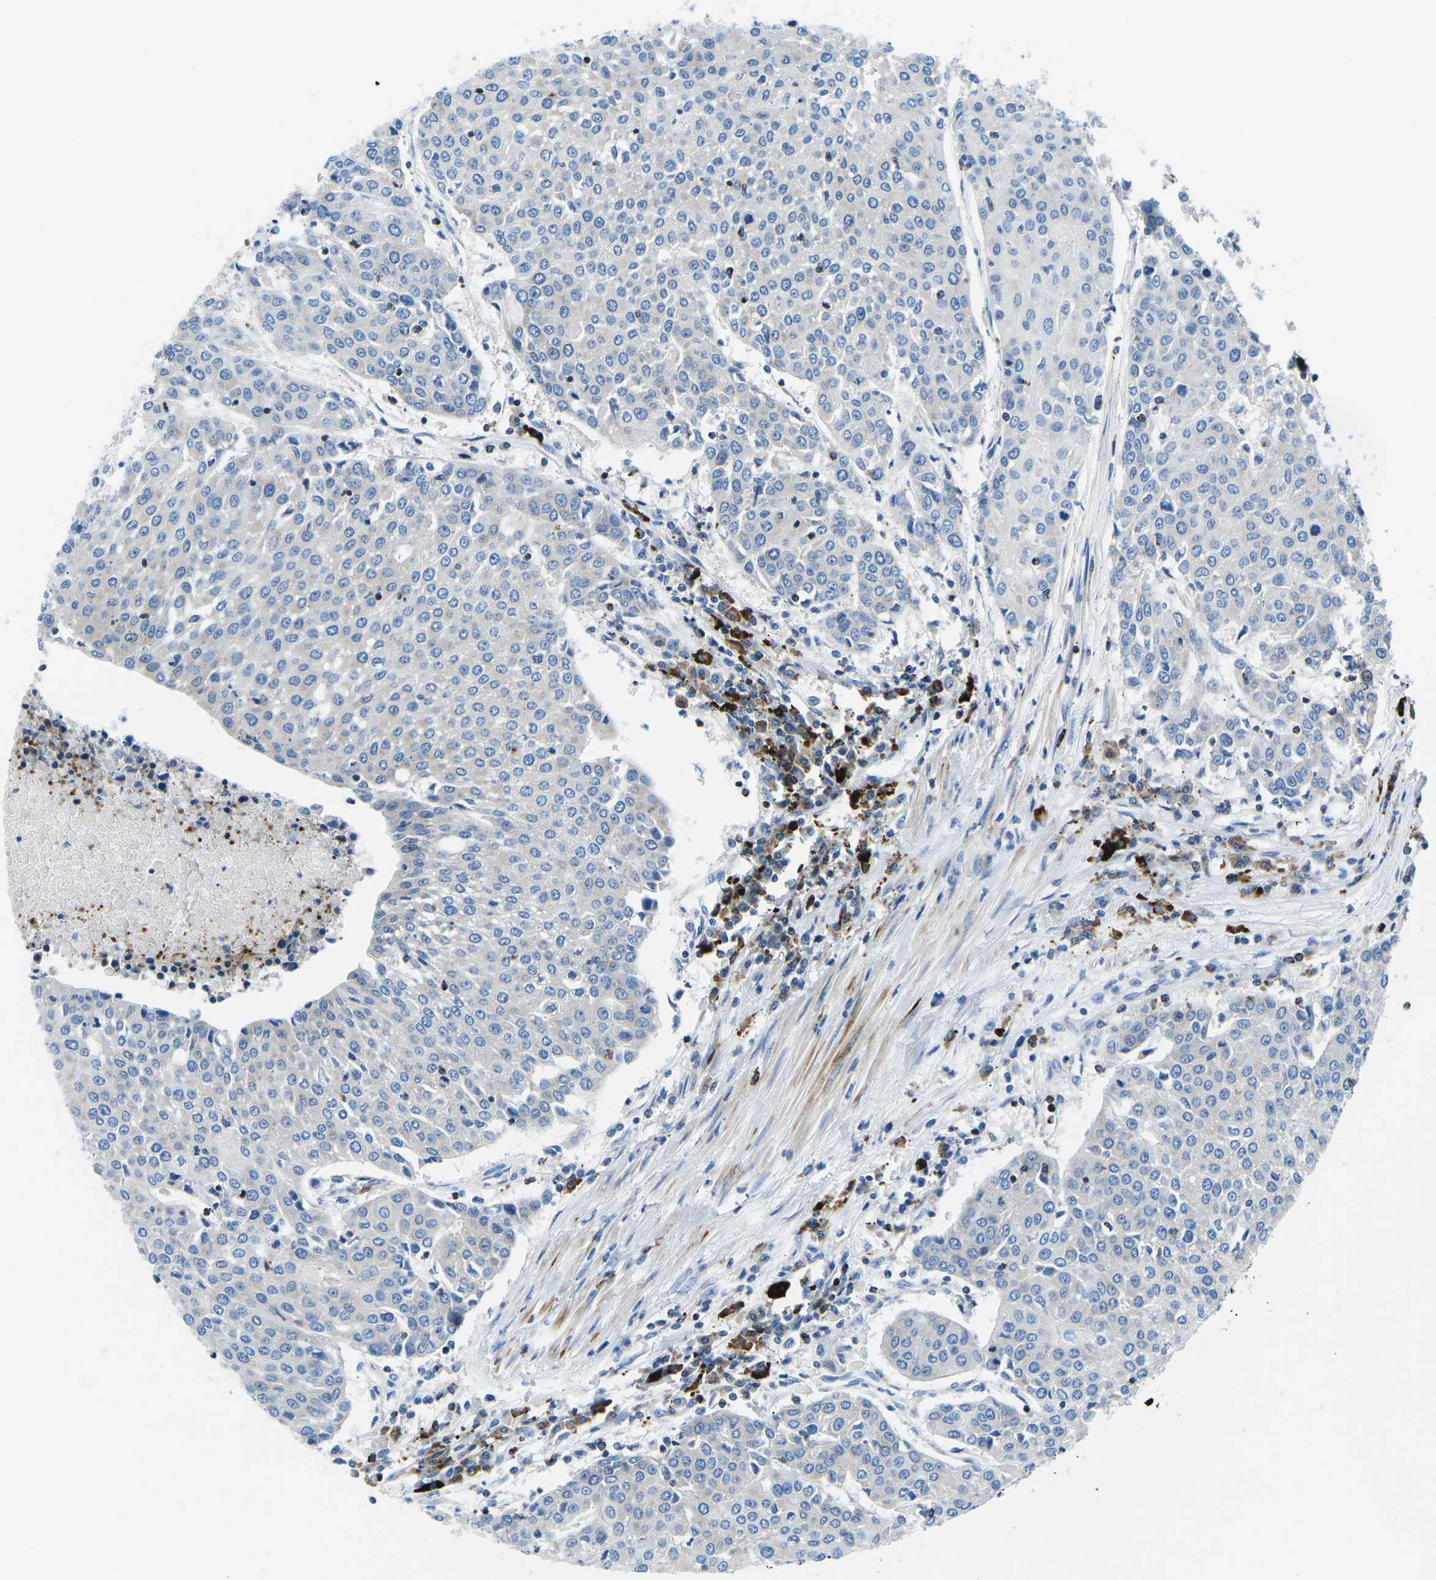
{"staining": {"intensity": "negative", "quantity": "none", "location": "none"}, "tissue": "urothelial cancer", "cell_type": "Tumor cells", "image_type": "cancer", "snomed": [{"axis": "morphology", "description": "Urothelial carcinoma, High grade"}, {"axis": "topography", "description": "Urinary bladder"}], "caption": "Immunohistochemistry (IHC) image of neoplastic tissue: urothelial cancer stained with DAB reveals no significant protein staining in tumor cells.", "gene": "MC4R", "patient": {"sex": "female", "age": 85}}